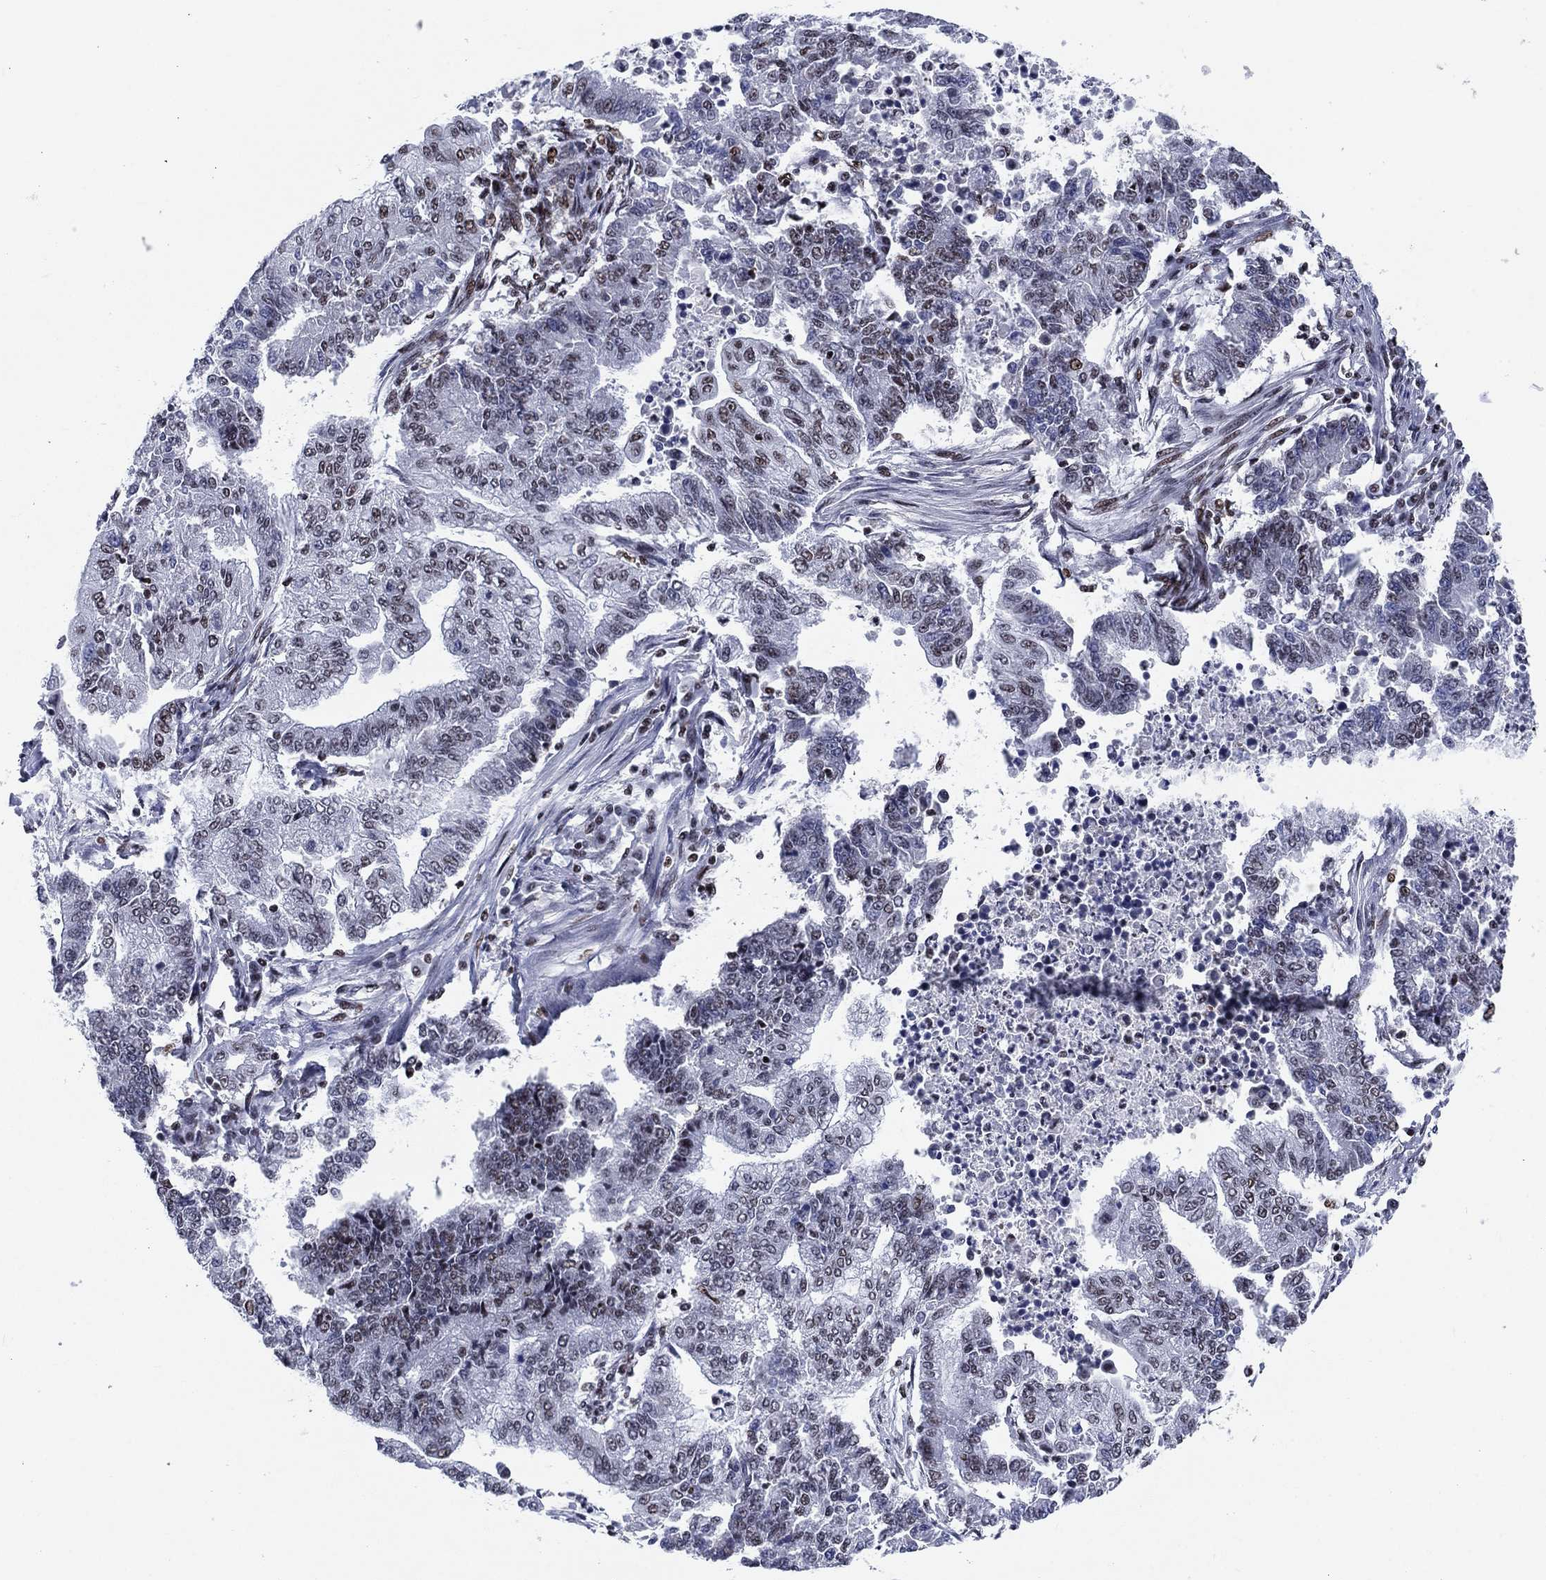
{"staining": {"intensity": "moderate", "quantity": "25%-75%", "location": "nuclear"}, "tissue": "endometrial cancer", "cell_type": "Tumor cells", "image_type": "cancer", "snomed": [{"axis": "morphology", "description": "Adenocarcinoma, NOS"}, {"axis": "topography", "description": "Uterus"}, {"axis": "topography", "description": "Endometrium"}], "caption": "Endometrial cancer tissue exhibits moderate nuclear positivity in approximately 25%-75% of tumor cells", "gene": "RPRD1B", "patient": {"sex": "female", "age": 54}}